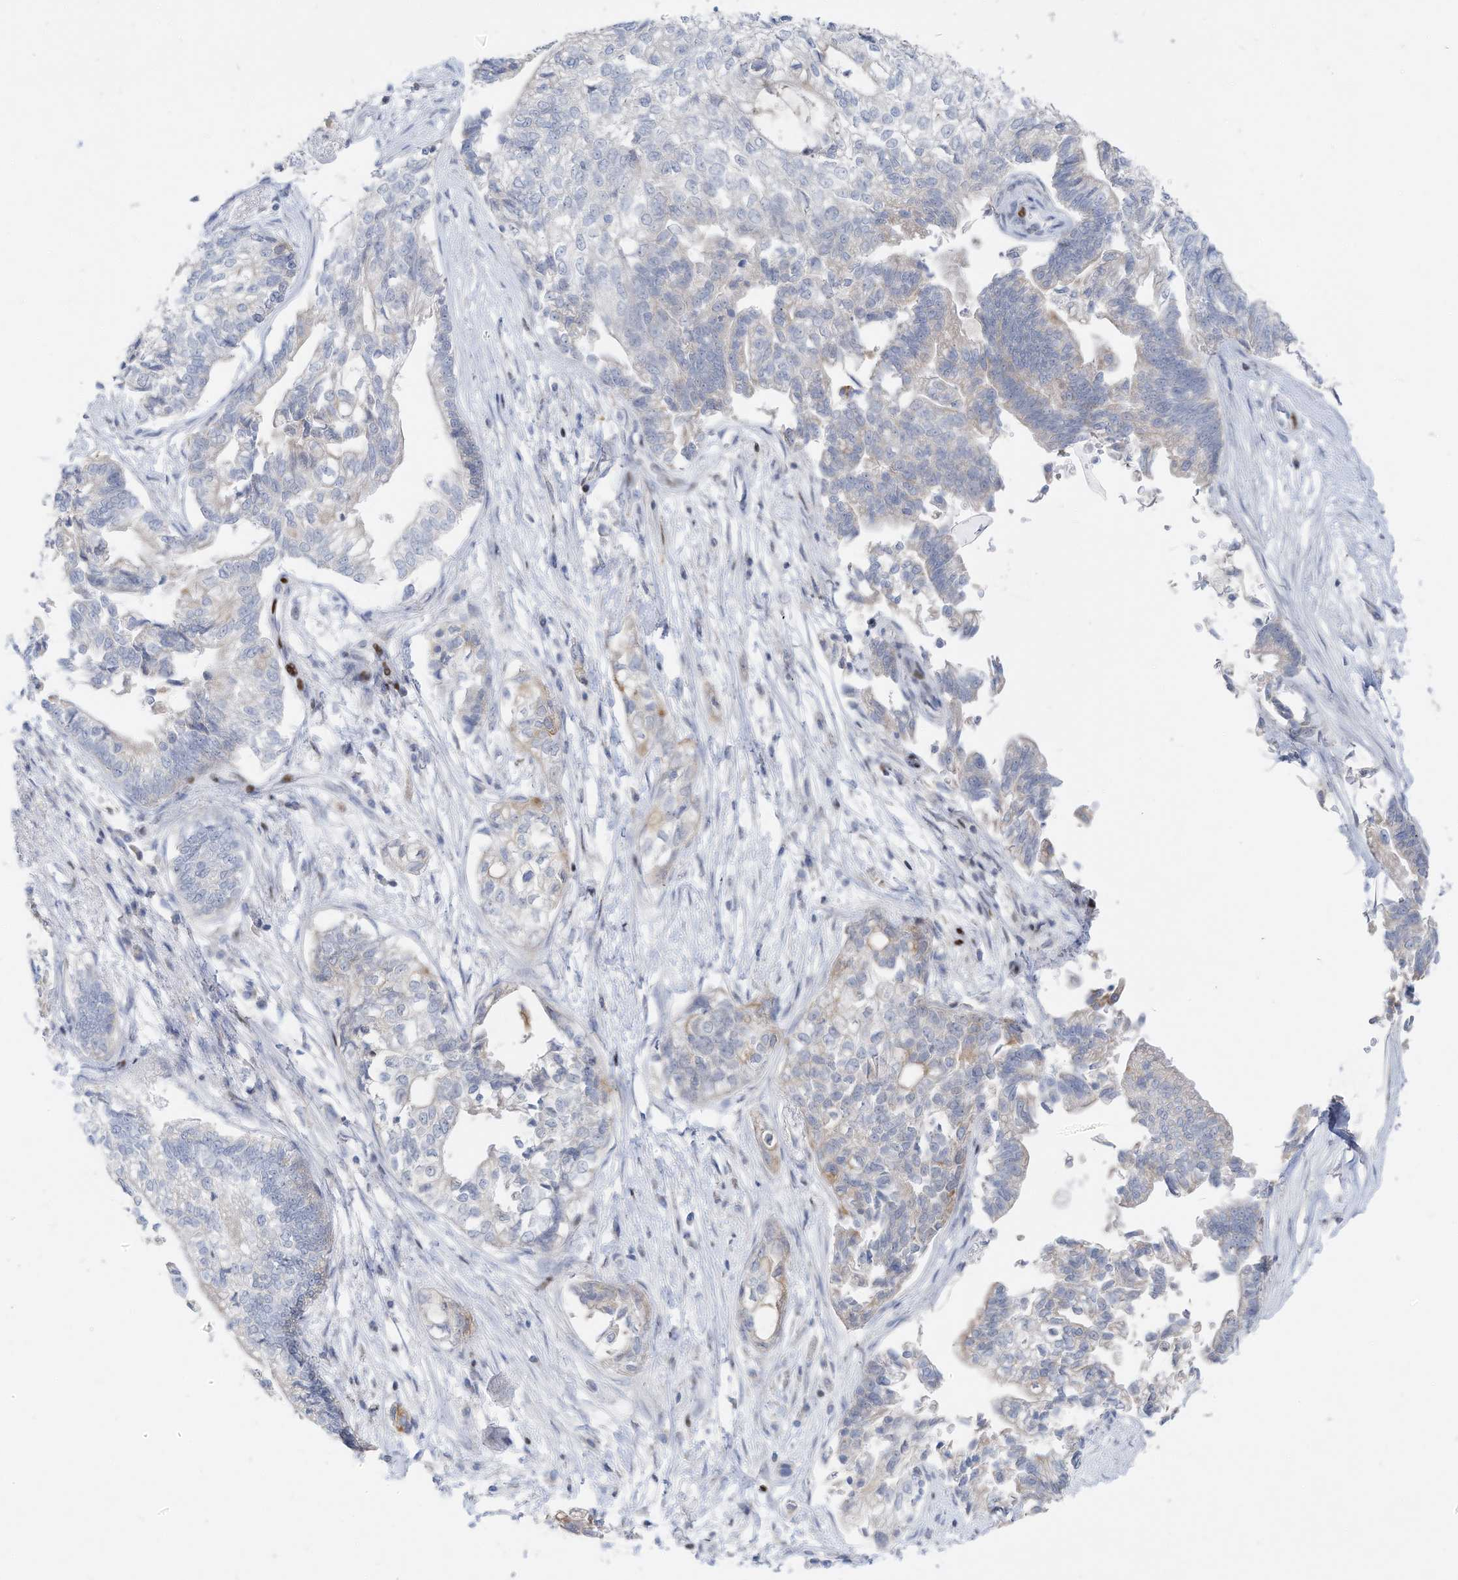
{"staining": {"intensity": "weak", "quantity": "<25%", "location": "cytoplasmic/membranous"}, "tissue": "pancreatic cancer", "cell_type": "Tumor cells", "image_type": "cancer", "snomed": [{"axis": "morphology", "description": "Adenocarcinoma, NOS"}, {"axis": "topography", "description": "Pancreas"}], "caption": "Protein analysis of pancreatic cancer (adenocarcinoma) demonstrates no significant positivity in tumor cells. The staining was performed using DAB (3,3'-diaminobenzidine) to visualize the protein expression in brown, while the nuclei were stained in blue with hematoxylin (Magnification: 20x).", "gene": "FRS3", "patient": {"sex": "male", "age": 72}}